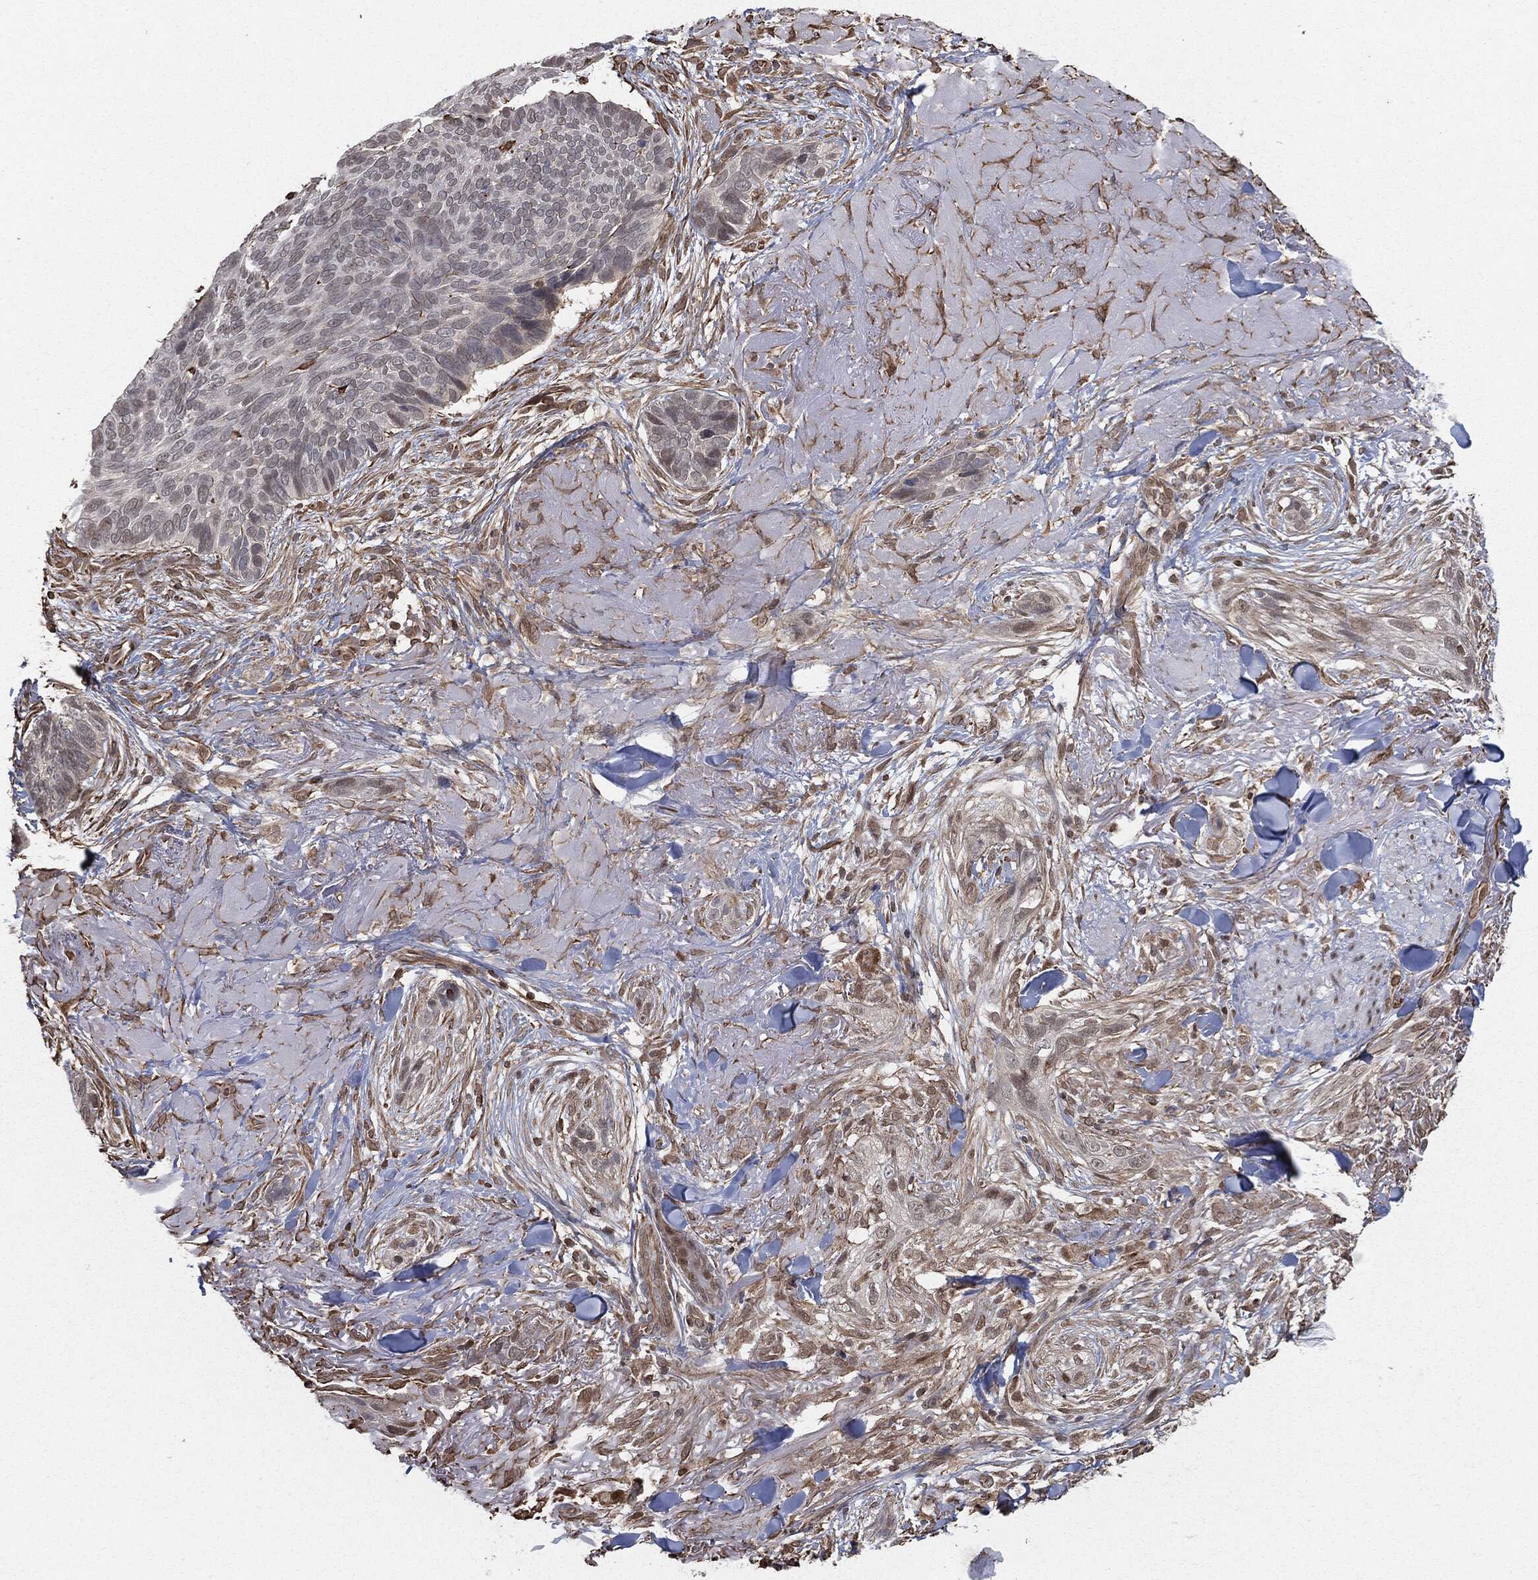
{"staining": {"intensity": "negative", "quantity": "none", "location": "none"}, "tissue": "skin cancer", "cell_type": "Tumor cells", "image_type": "cancer", "snomed": [{"axis": "morphology", "description": "Basal cell carcinoma"}, {"axis": "topography", "description": "Skin"}], "caption": "Immunohistochemistry (IHC) of human skin cancer (basal cell carcinoma) displays no positivity in tumor cells.", "gene": "TP53RK", "patient": {"sex": "male", "age": 91}}